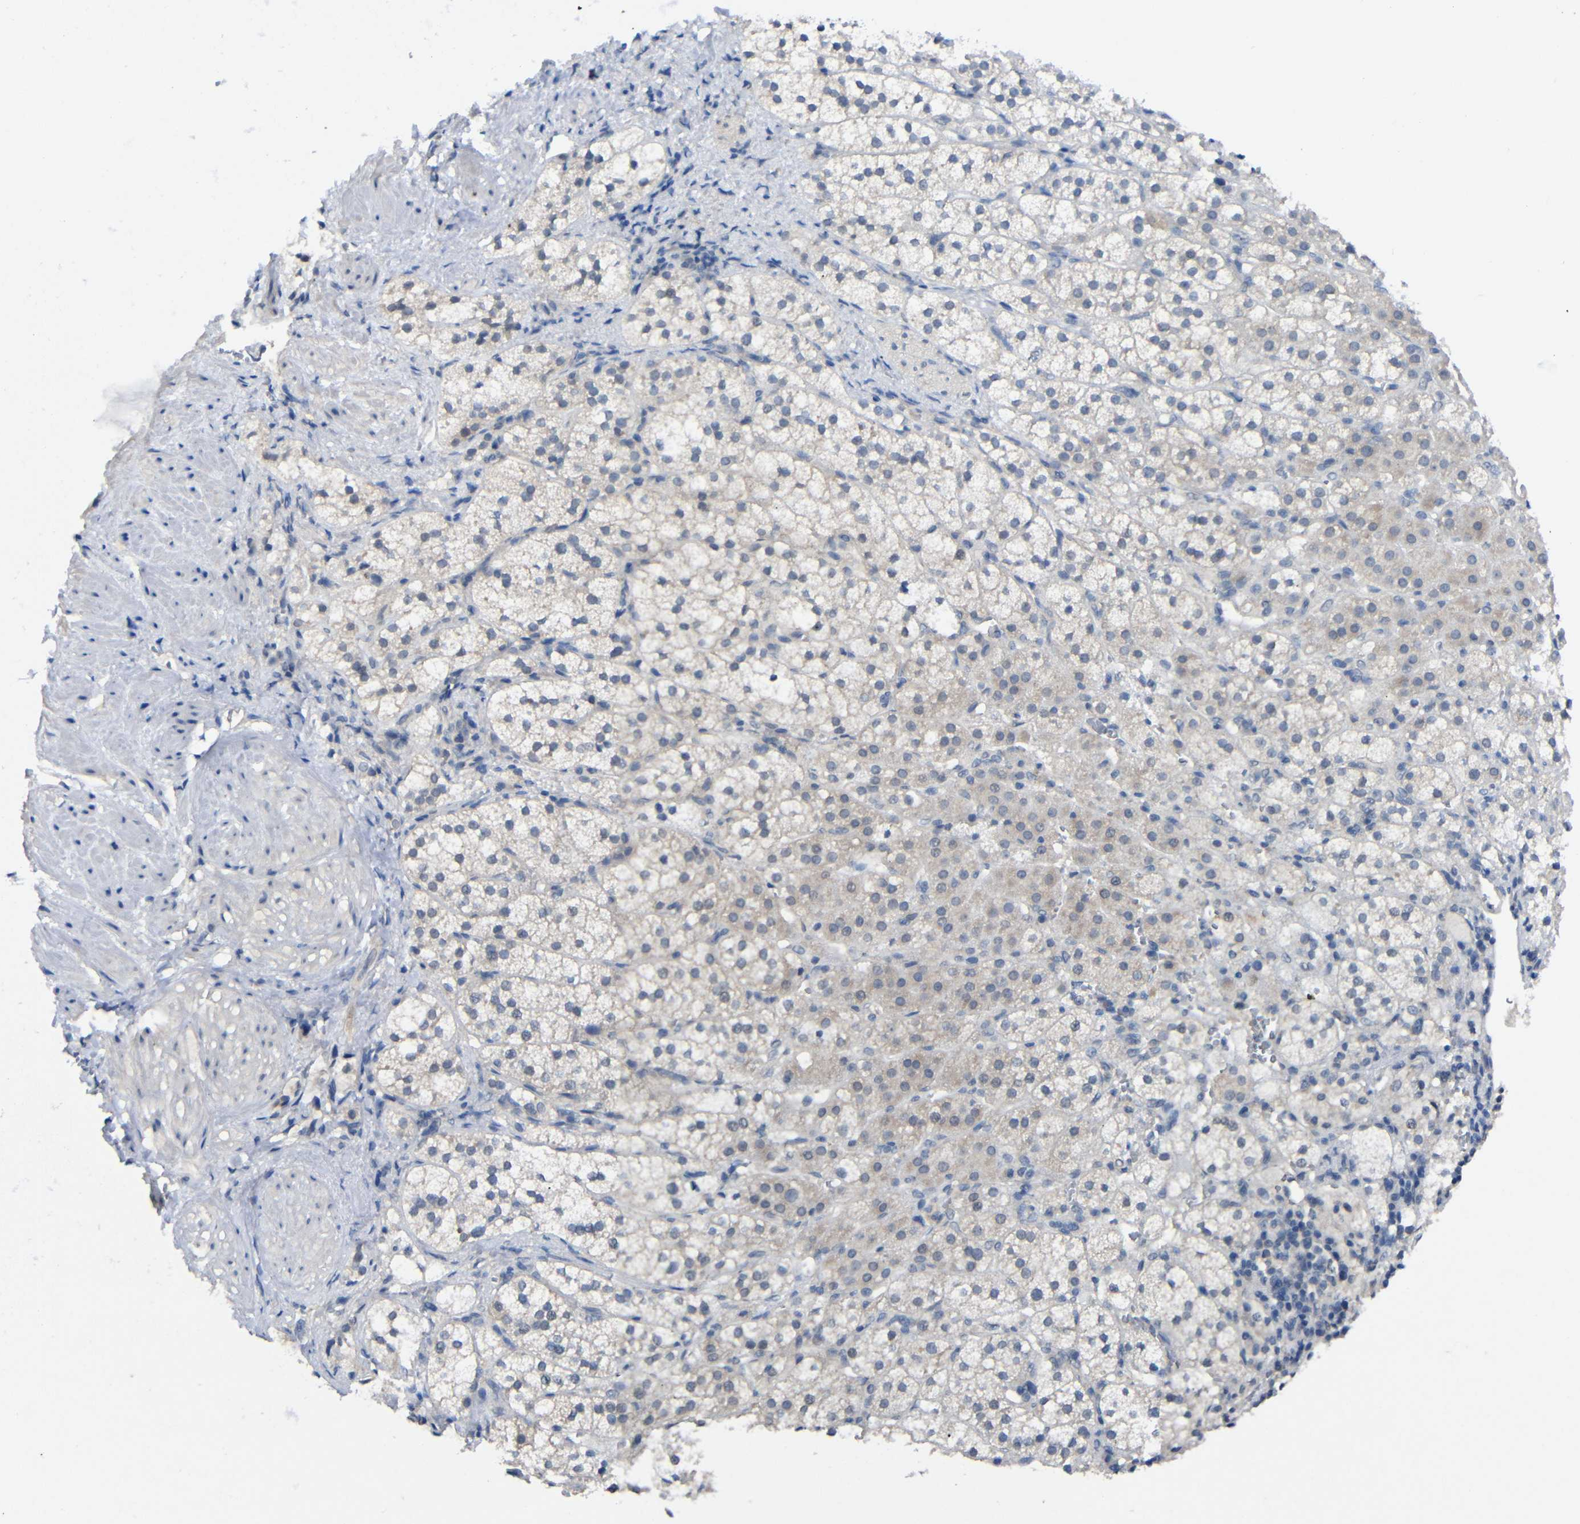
{"staining": {"intensity": "weak", "quantity": "25%-75%", "location": "cytoplasmic/membranous"}, "tissue": "adrenal gland", "cell_type": "Glandular cells", "image_type": "normal", "snomed": [{"axis": "morphology", "description": "Normal tissue, NOS"}, {"axis": "topography", "description": "Adrenal gland"}], "caption": "IHC of normal human adrenal gland reveals low levels of weak cytoplasmic/membranous positivity in approximately 25%-75% of glandular cells.", "gene": "HNF1A", "patient": {"sex": "male", "age": 56}}